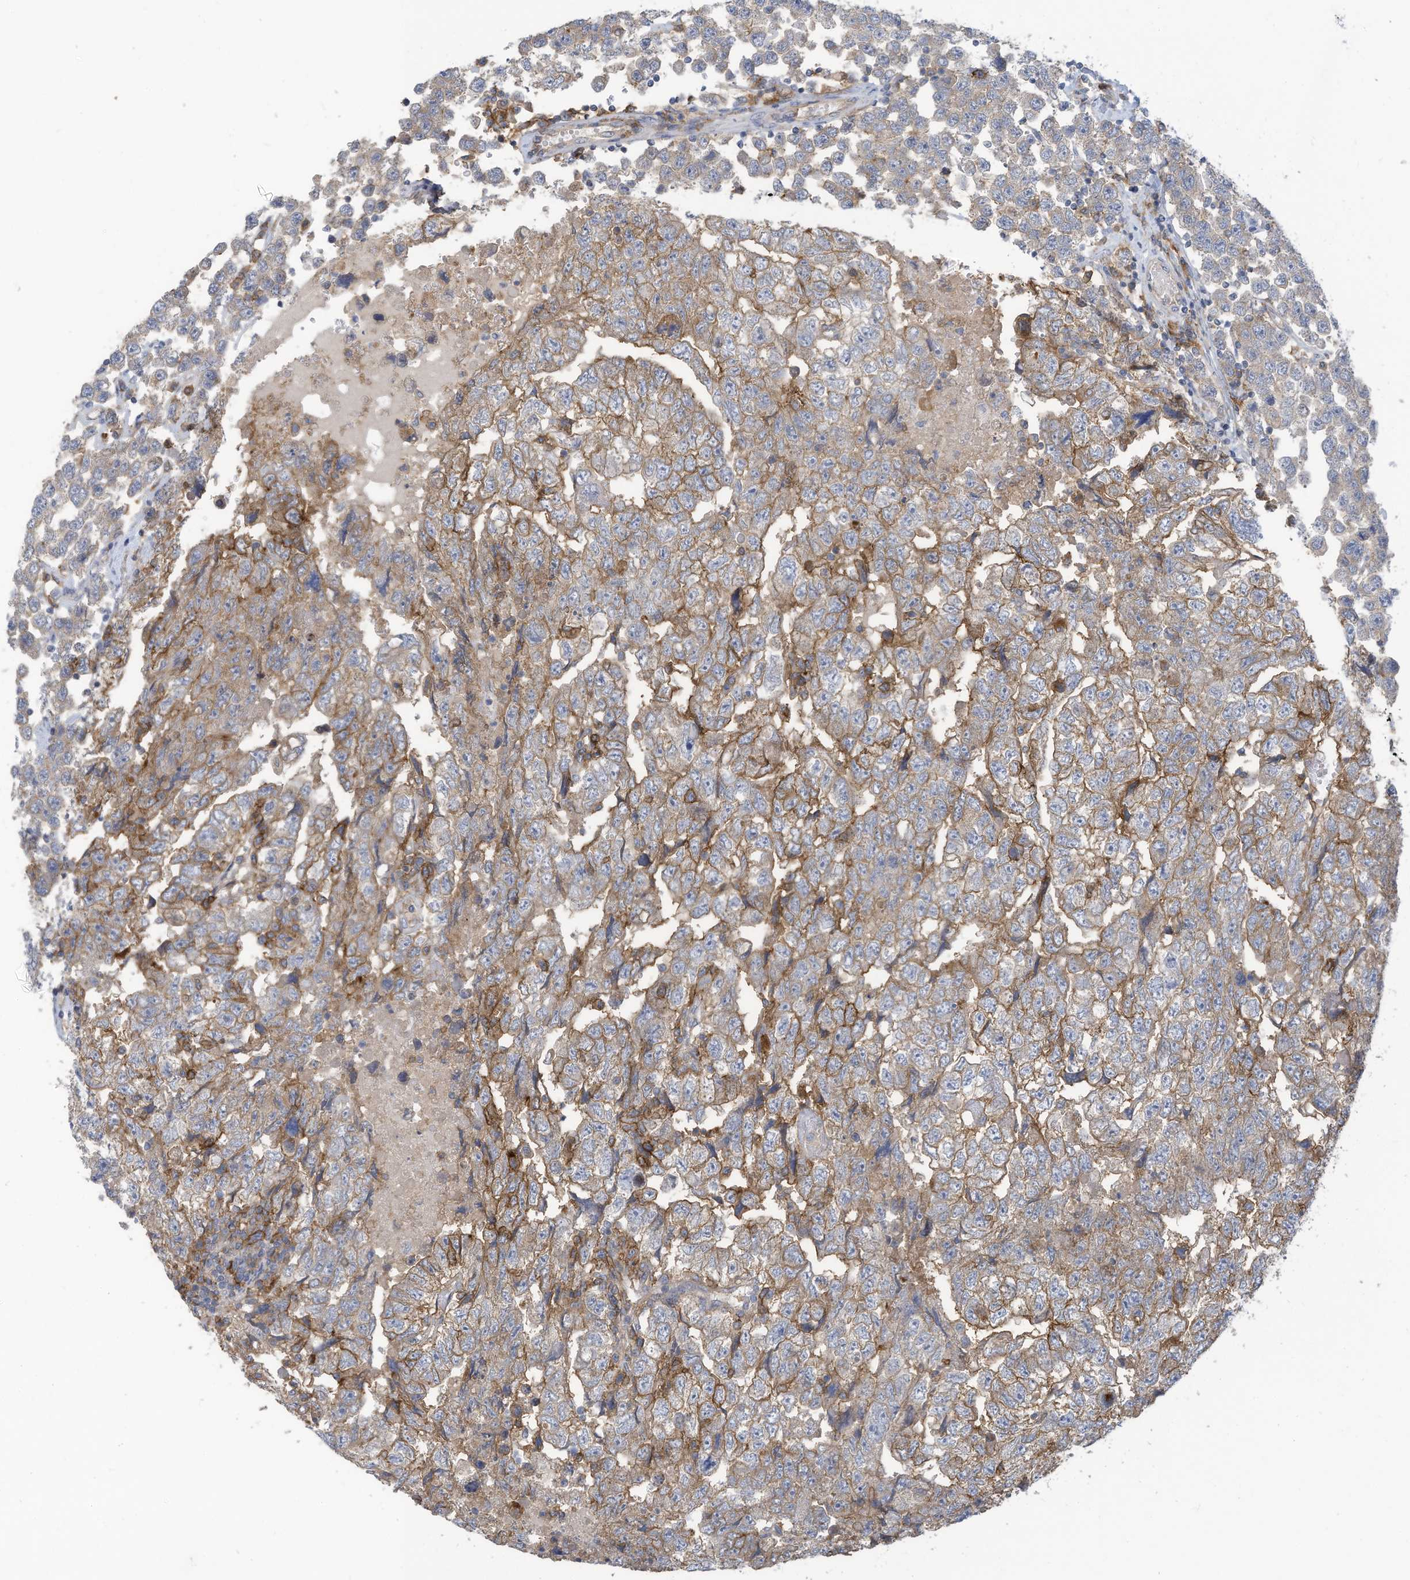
{"staining": {"intensity": "moderate", "quantity": ">75%", "location": "cytoplasmic/membranous"}, "tissue": "testis cancer", "cell_type": "Tumor cells", "image_type": "cancer", "snomed": [{"axis": "morphology", "description": "Carcinoma, Embryonal, NOS"}, {"axis": "topography", "description": "Testis"}], "caption": "Moderate cytoplasmic/membranous protein positivity is appreciated in approximately >75% of tumor cells in testis cancer.", "gene": "SLC1A5", "patient": {"sex": "male", "age": 36}}